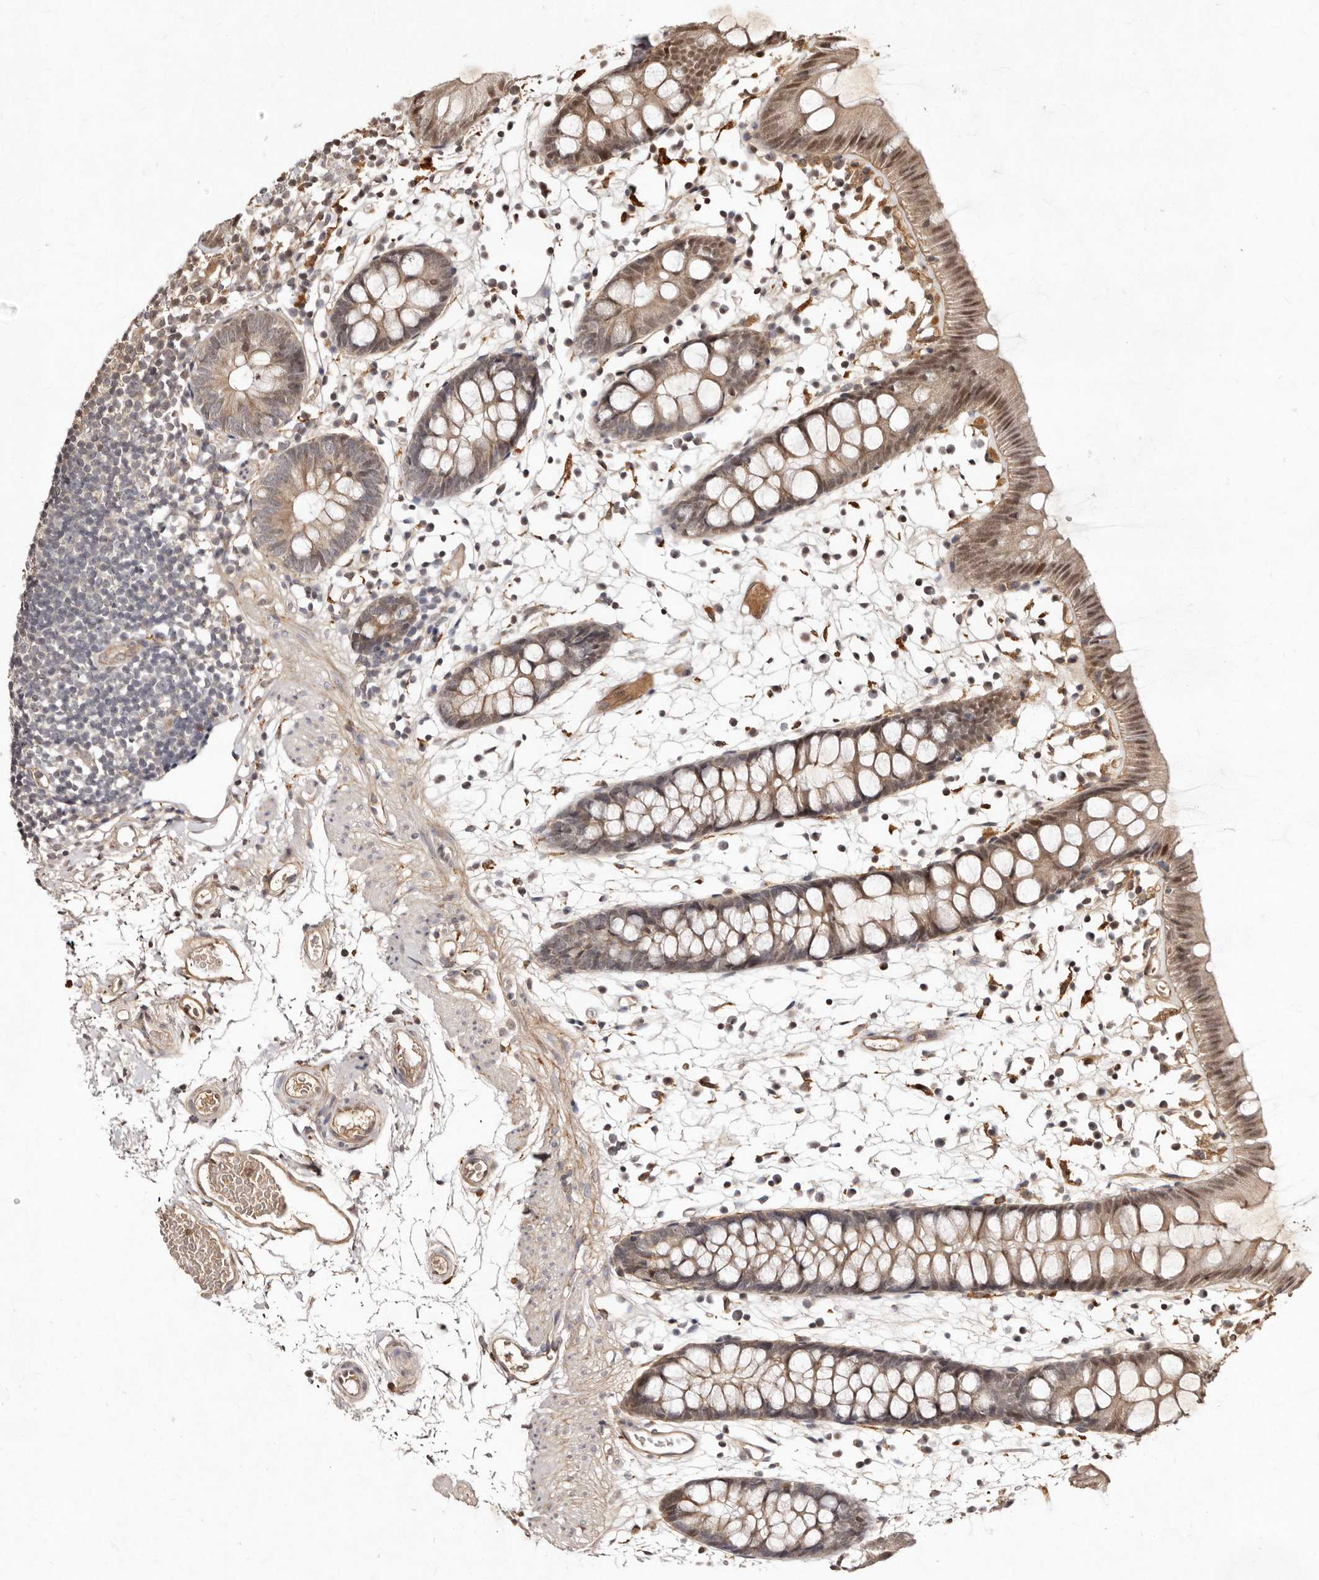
{"staining": {"intensity": "moderate", "quantity": ">75%", "location": "cytoplasmic/membranous"}, "tissue": "colon", "cell_type": "Endothelial cells", "image_type": "normal", "snomed": [{"axis": "morphology", "description": "Normal tissue, NOS"}, {"axis": "topography", "description": "Colon"}], "caption": "An image of human colon stained for a protein exhibits moderate cytoplasmic/membranous brown staining in endothelial cells. Using DAB (3,3'-diaminobenzidine) (brown) and hematoxylin (blue) stains, captured at high magnification using brightfield microscopy.", "gene": "LCORL", "patient": {"sex": "male", "age": 56}}